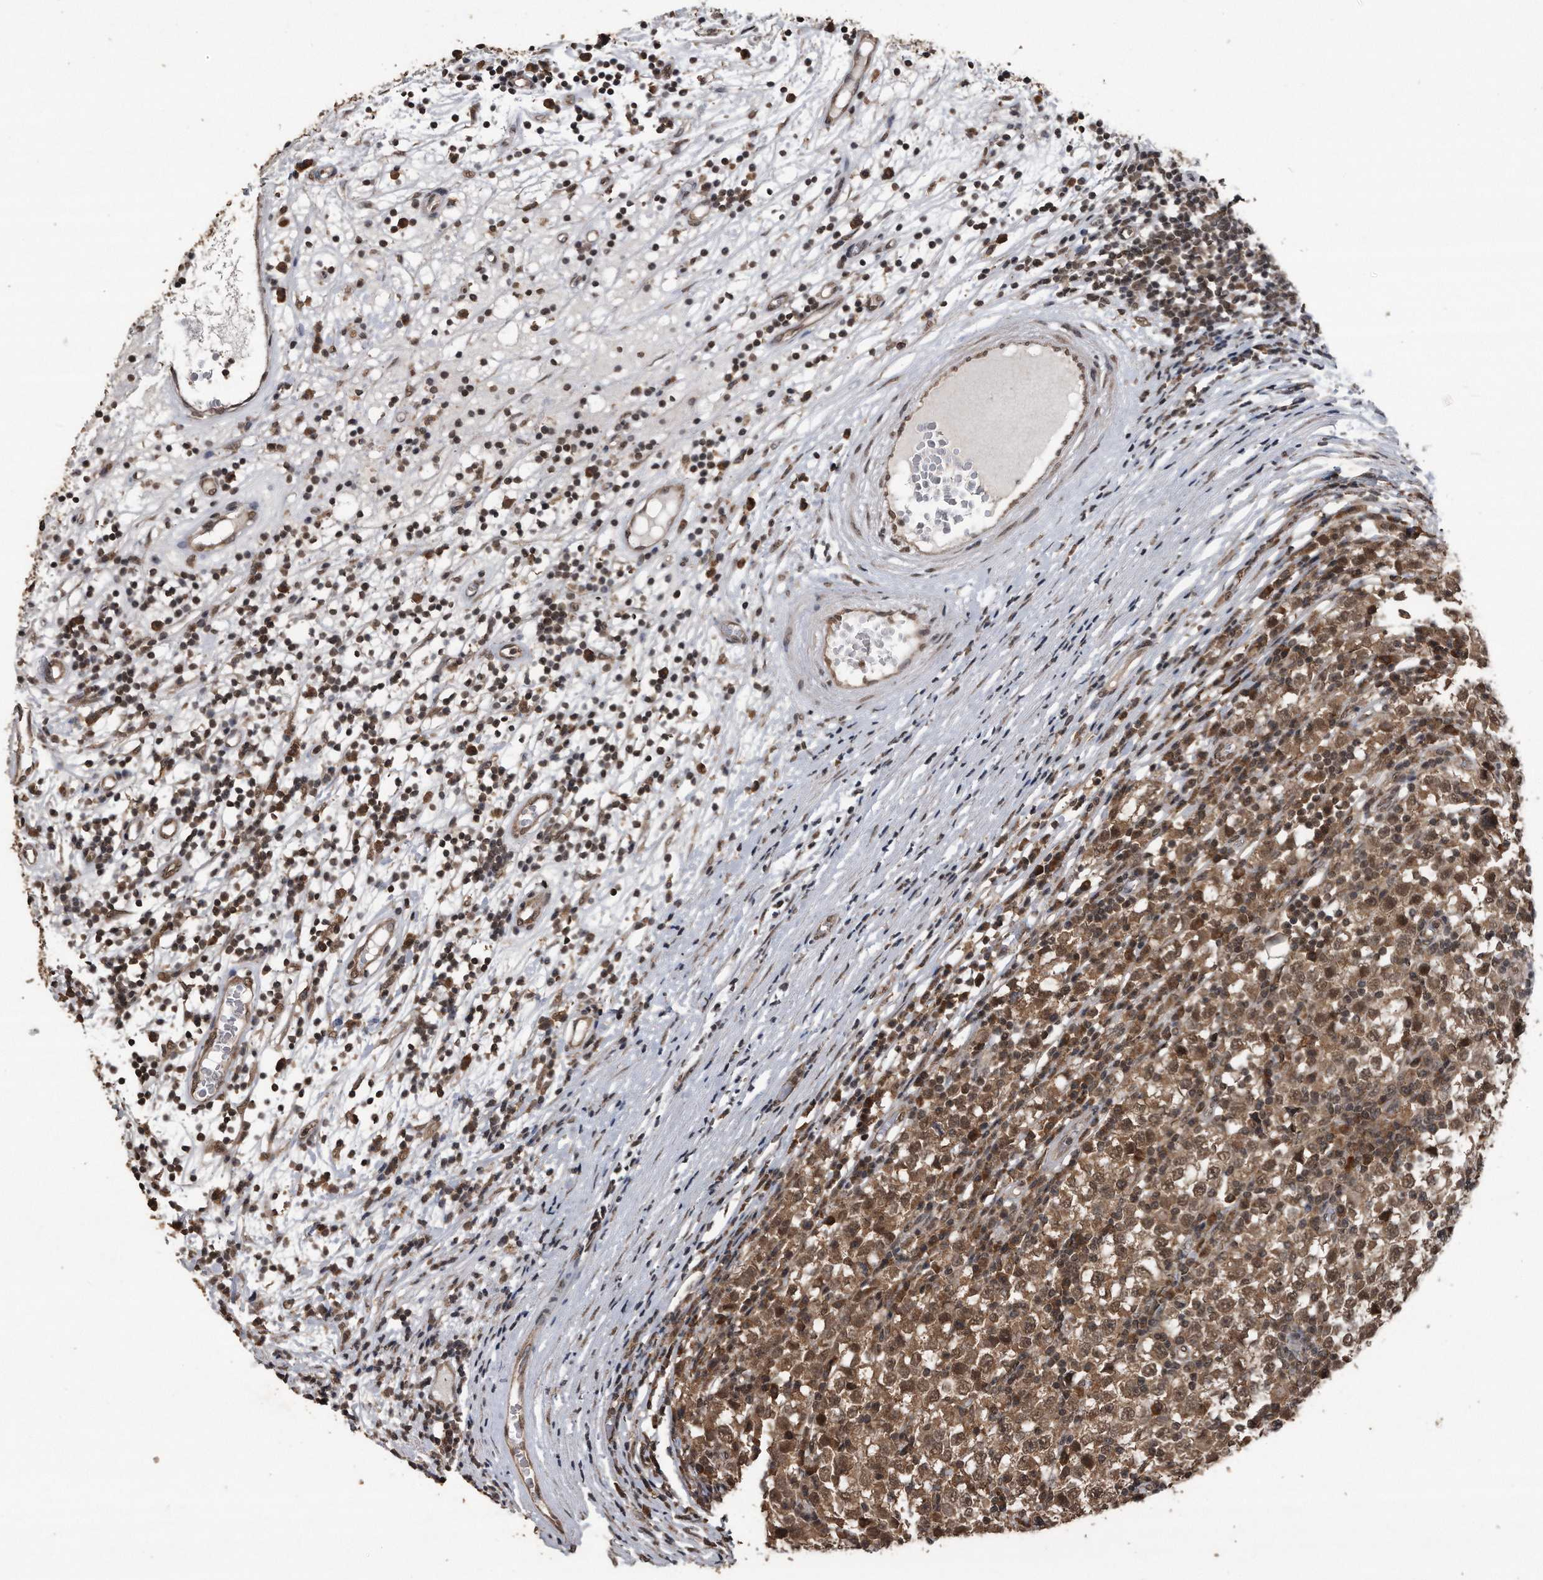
{"staining": {"intensity": "moderate", "quantity": ">75%", "location": "cytoplasmic/membranous,nuclear"}, "tissue": "testis cancer", "cell_type": "Tumor cells", "image_type": "cancer", "snomed": [{"axis": "morphology", "description": "Seminoma, NOS"}, {"axis": "topography", "description": "Testis"}], "caption": "Human seminoma (testis) stained with a protein marker shows moderate staining in tumor cells.", "gene": "CRYZL1", "patient": {"sex": "male", "age": 65}}